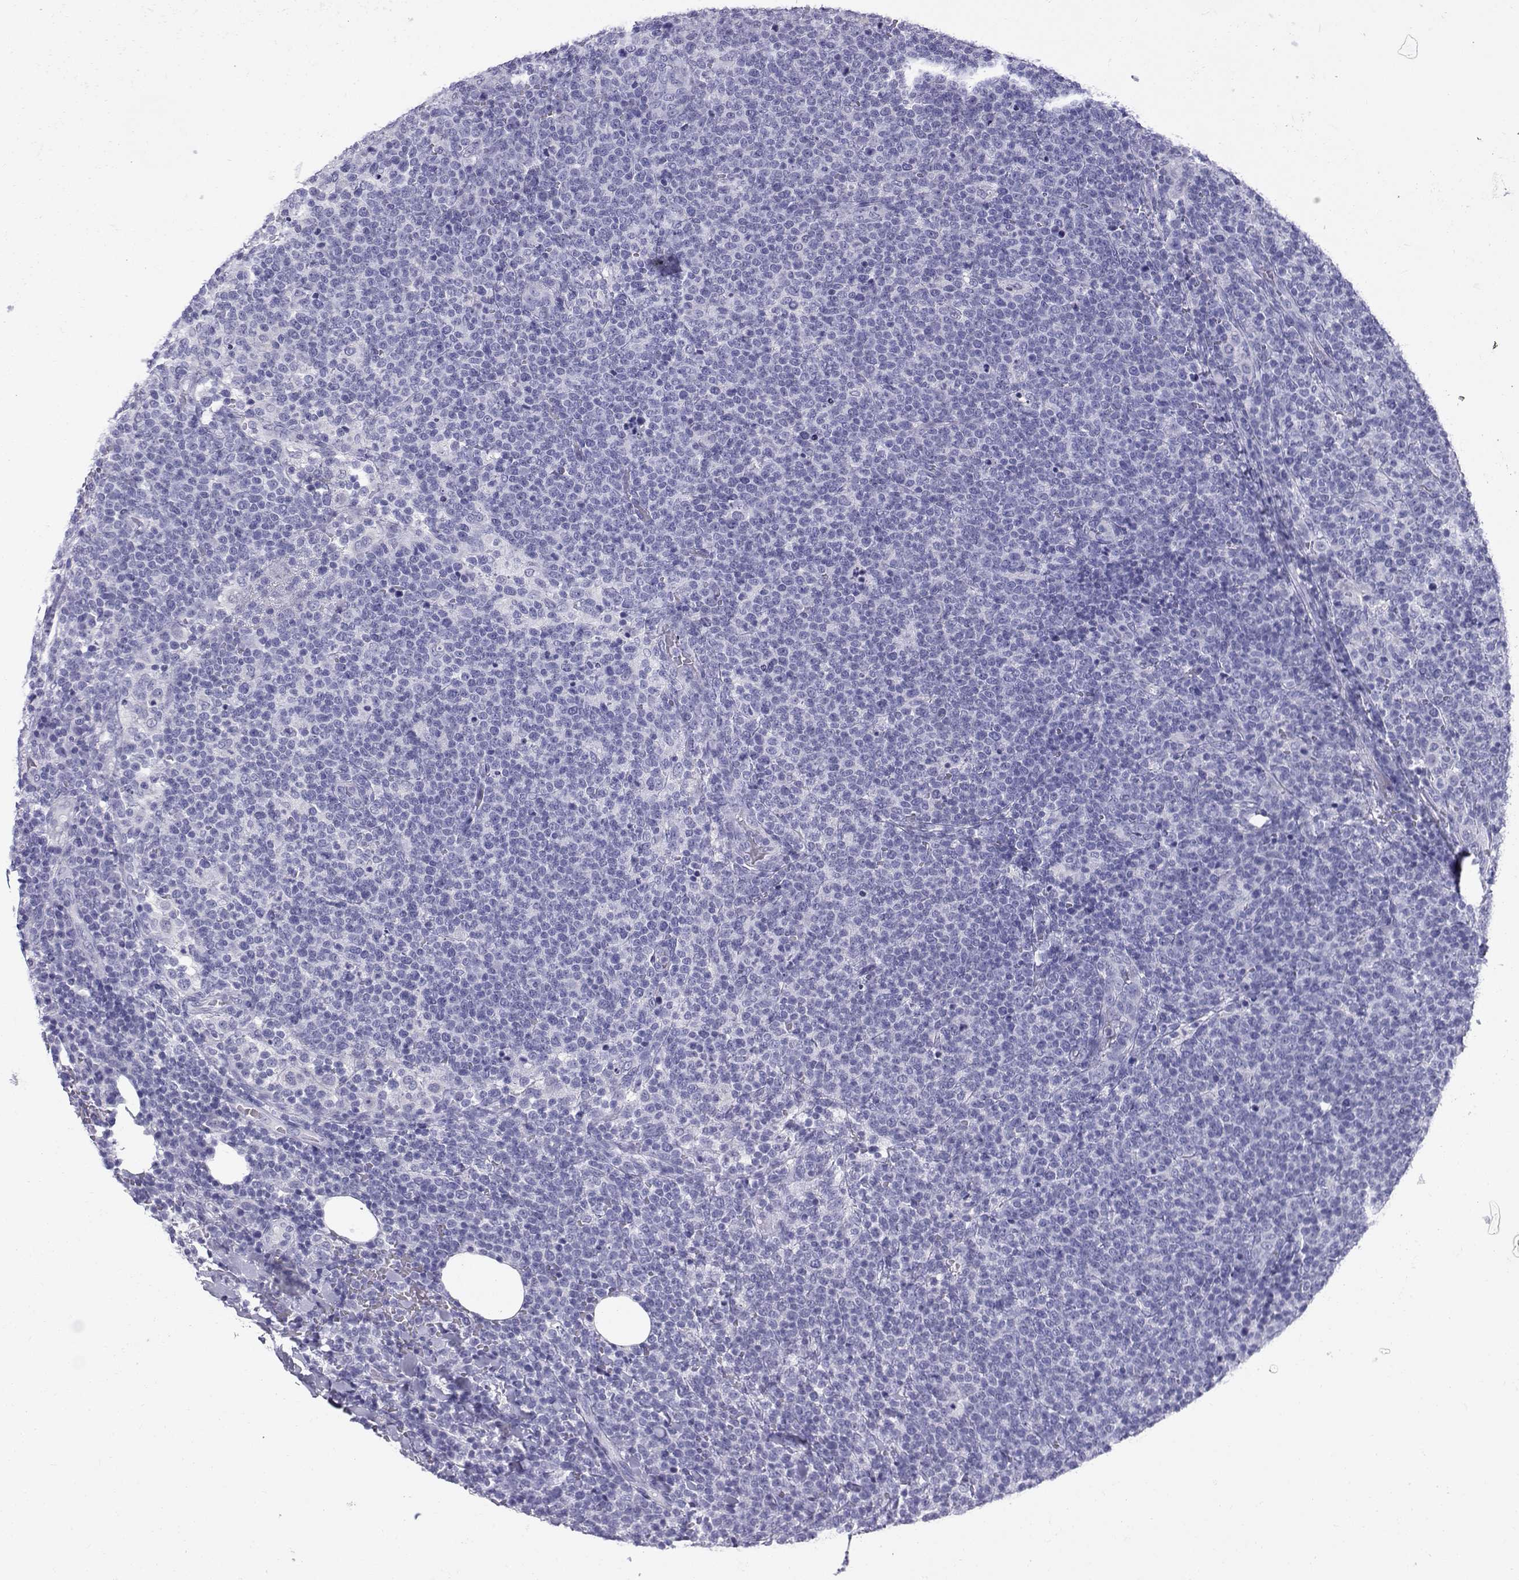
{"staining": {"intensity": "negative", "quantity": "none", "location": "none"}, "tissue": "lymphoma", "cell_type": "Tumor cells", "image_type": "cancer", "snomed": [{"axis": "morphology", "description": "Malignant lymphoma, non-Hodgkin's type, High grade"}, {"axis": "topography", "description": "Lymph node"}], "caption": "This is a image of immunohistochemistry (IHC) staining of lymphoma, which shows no positivity in tumor cells. Nuclei are stained in blue.", "gene": "NEFL", "patient": {"sex": "male", "age": 61}}